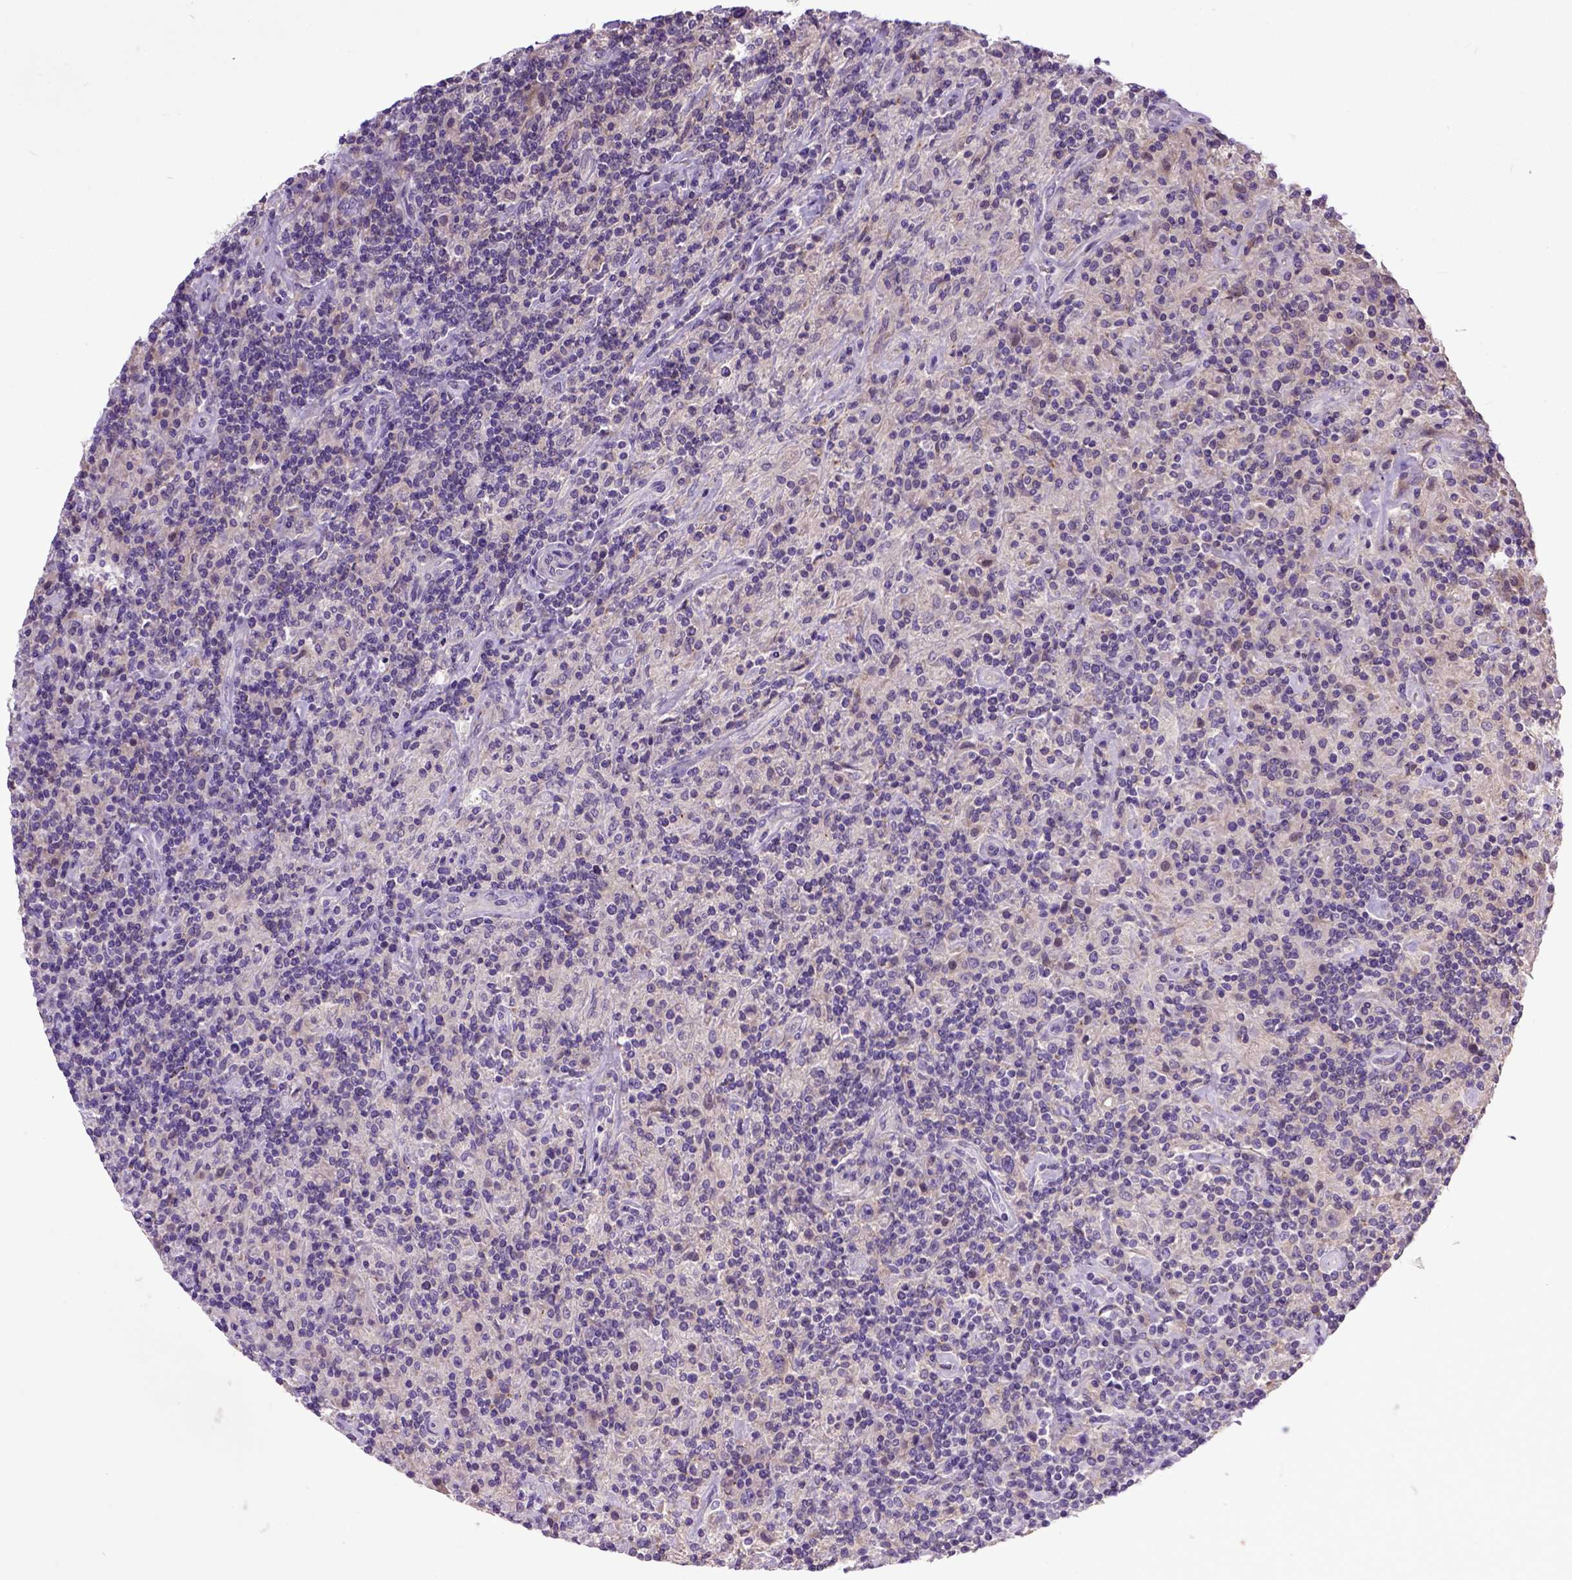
{"staining": {"intensity": "negative", "quantity": "none", "location": "none"}, "tissue": "lymphoma", "cell_type": "Tumor cells", "image_type": "cancer", "snomed": [{"axis": "morphology", "description": "Hodgkin's disease, NOS"}, {"axis": "topography", "description": "Lymph node"}], "caption": "The histopathology image shows no staining of tumor cells in lymphoma.", "gene": "NEK5", "patient": {"sex": "male", "age": 70}}